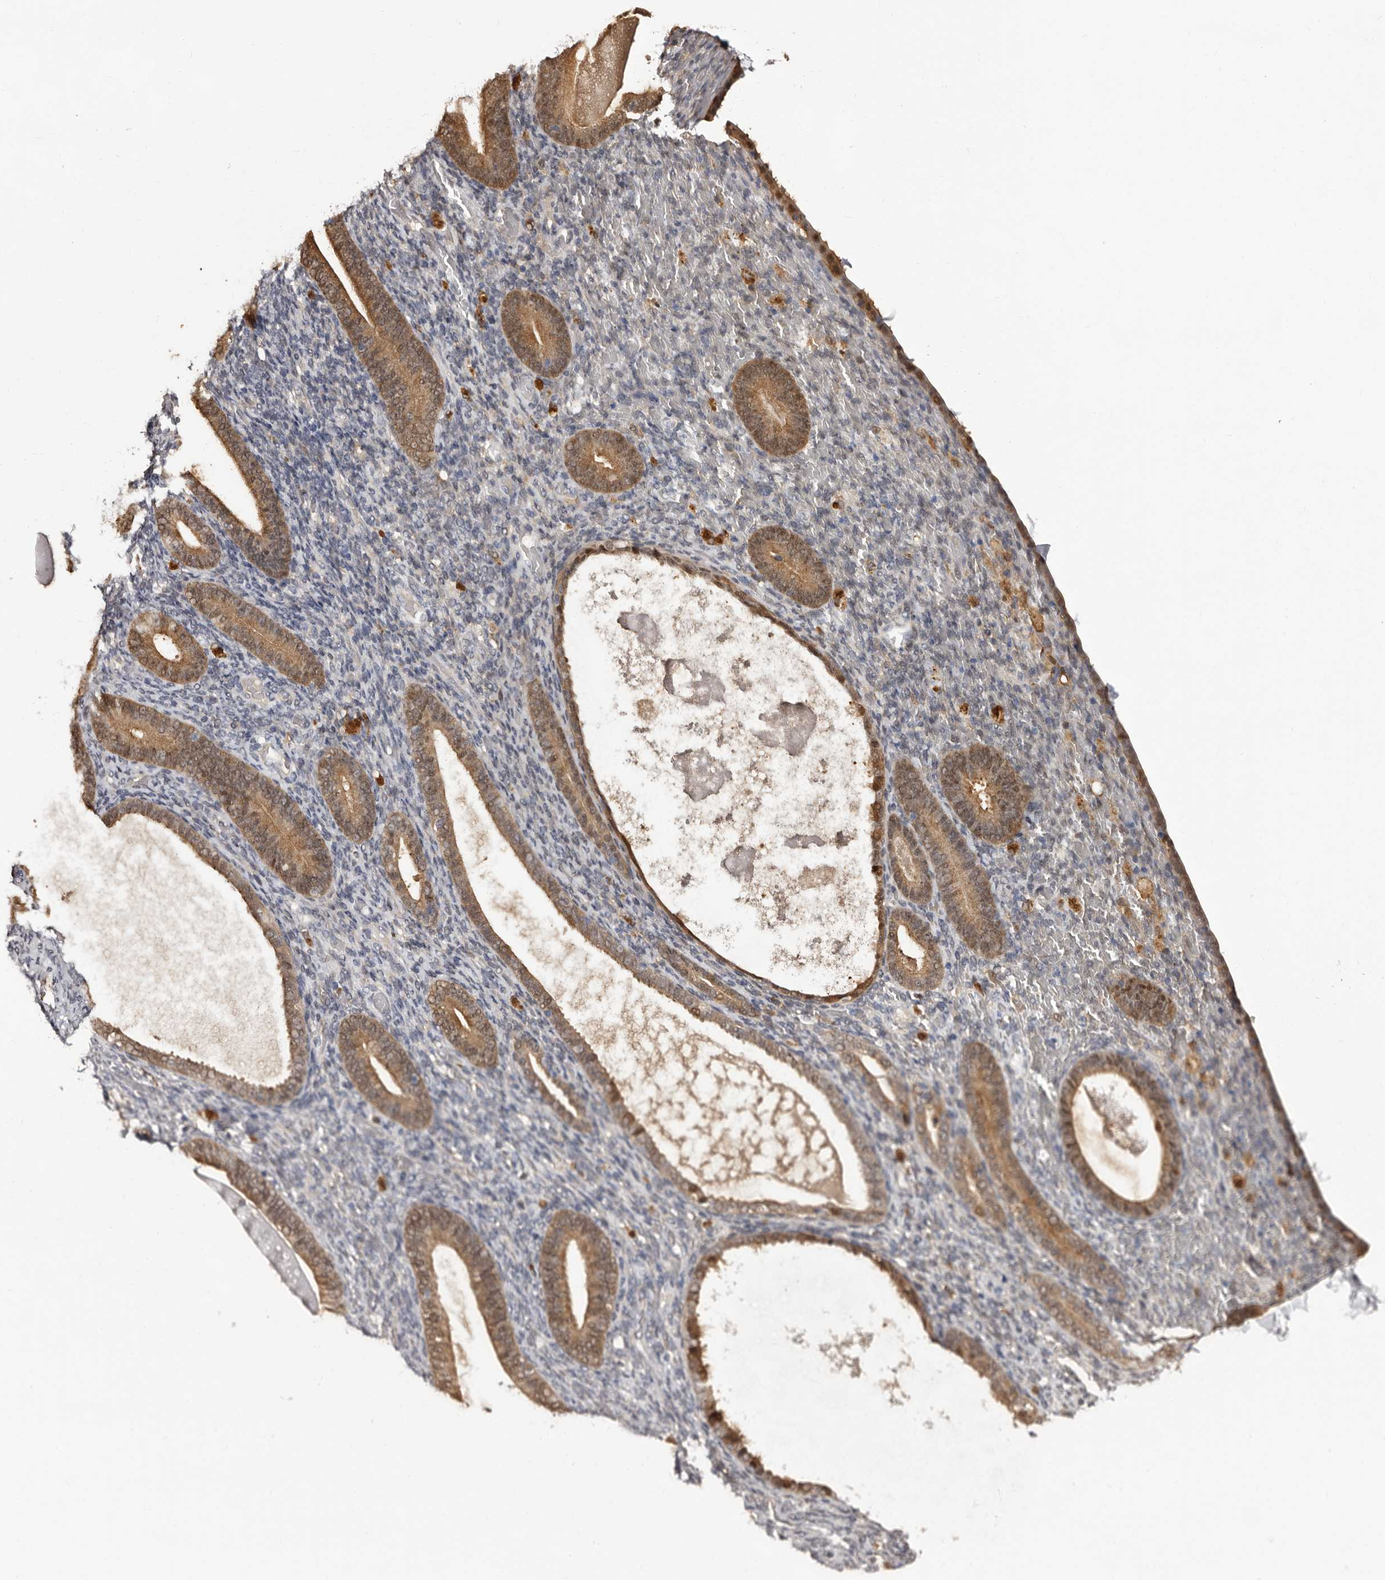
{"staining": {"intensity": "weak", "quantity": "25%-75%", "location": "cytoplasmic/membranous"}, "tissue": "endometrium", "cell_type": "Cells in endometrial stroma", "image_type": "normal", "snomed": [{"axis": "morphology", "description": "Normal tissue, NOS"}, {"axis": "topography", "description": "Endometrium"}], "caption": "A brown stain shows weak cytoplasmic/membranous expression of a protein in cells in endometrial stroma of unremarkable endometrium. The protein is shown in brown color, while the nuclei are stained blue.", "gene": "DNPH1", "patient": {"sex": "female", "age": 51}}